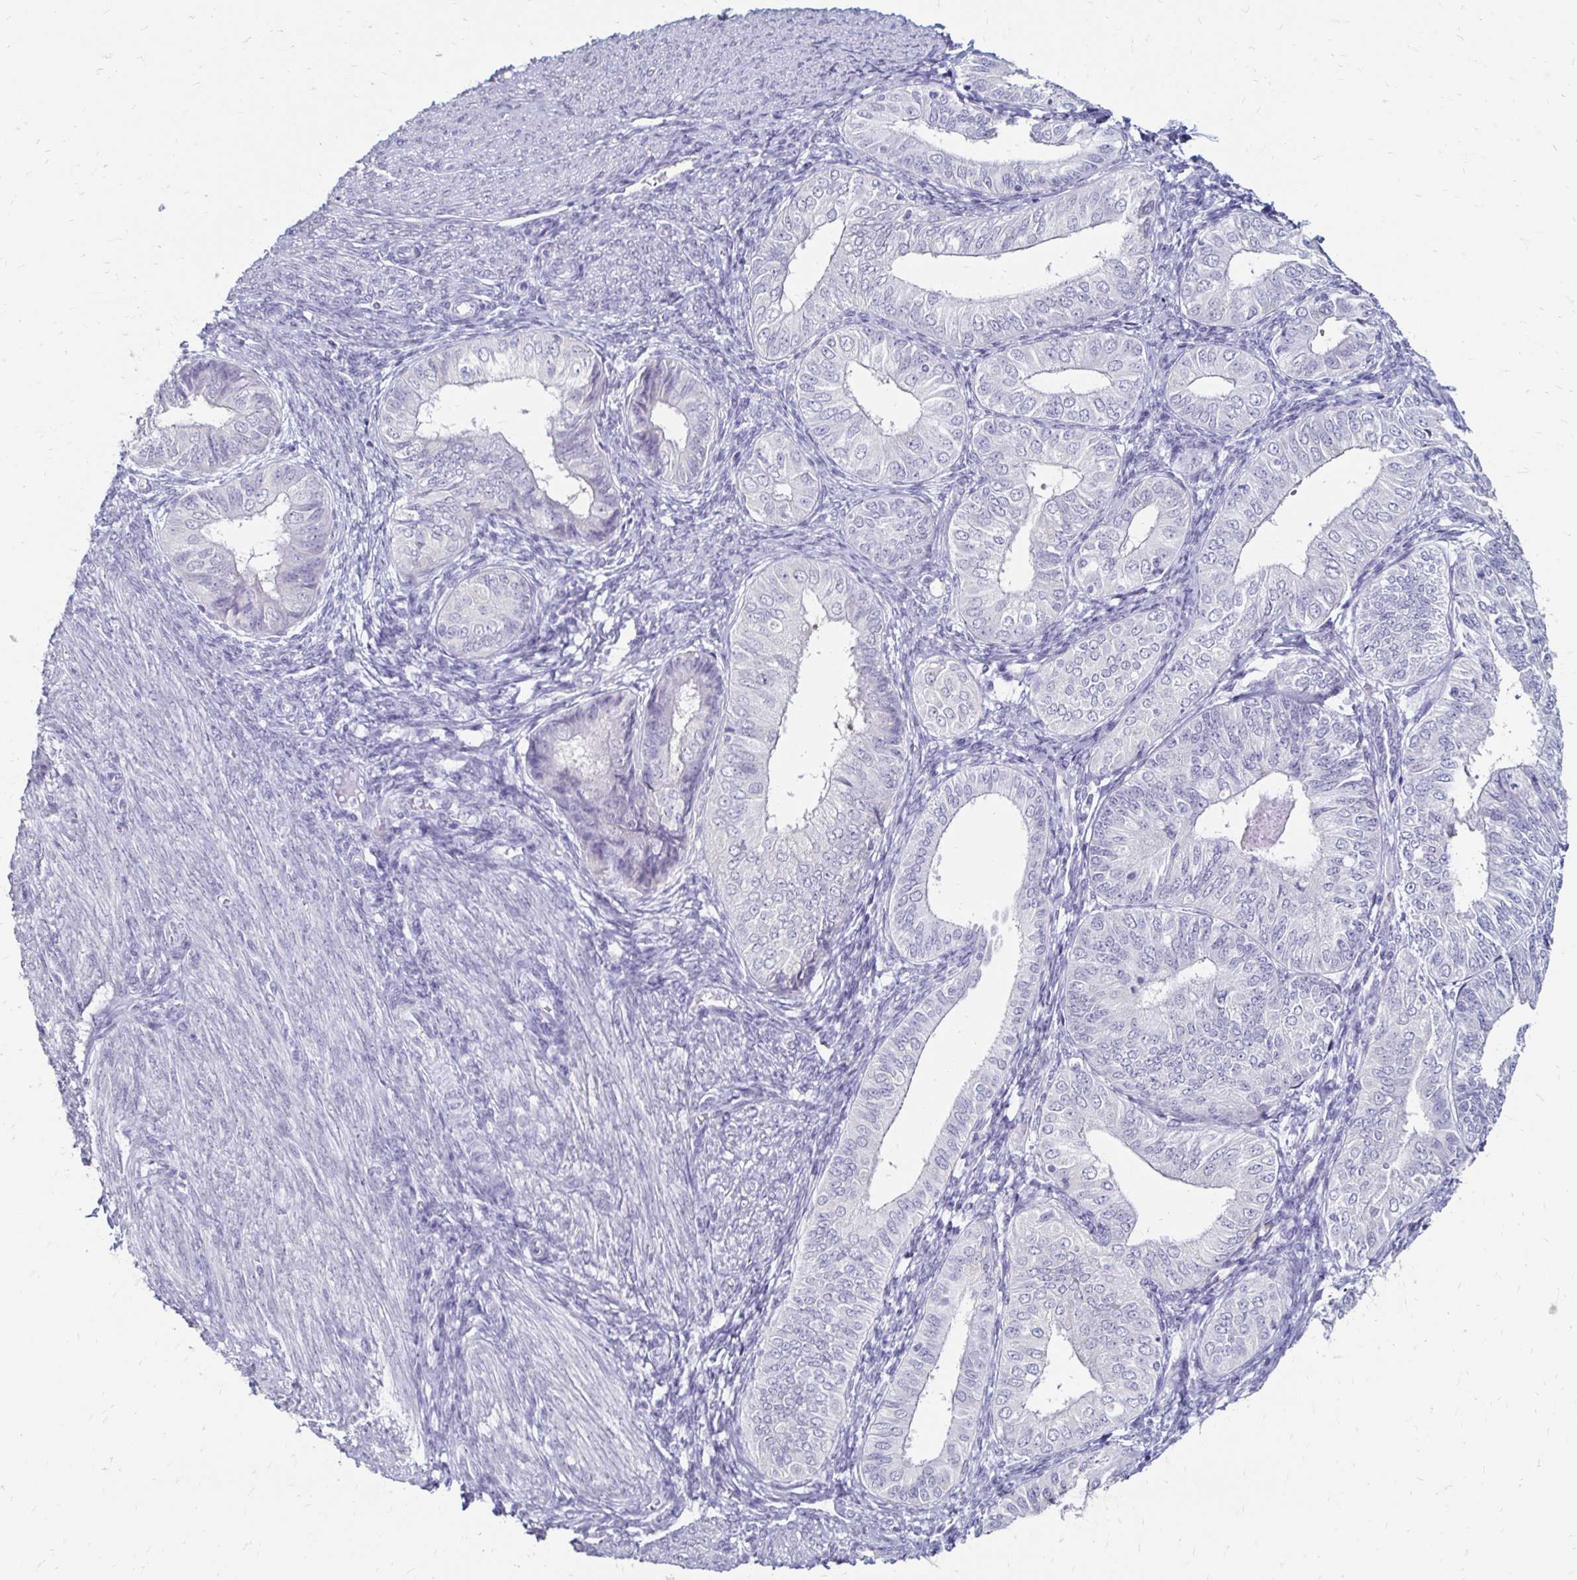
{"staining": {"intensity": "negative", "quantity": "none", "location": "none"}, "tissue": "endometrial cancer", "cell_type": "Tumor cells", "image_type": "cancer", "snomed": [{"axis": "morphology", "description": "Adenocarcinoma, NOS"}, {"axis": "topography", "description": "Endometrium"}], "caption": "DAB (3,3'-diaminobenzidine) immunohistochemical staining of human endometrial cancer (adenocarcinoma) demonstrates no significant expression in tumor cells.", "gene": "TOMM34", "patient": {"sex": "female", "age": 58}}